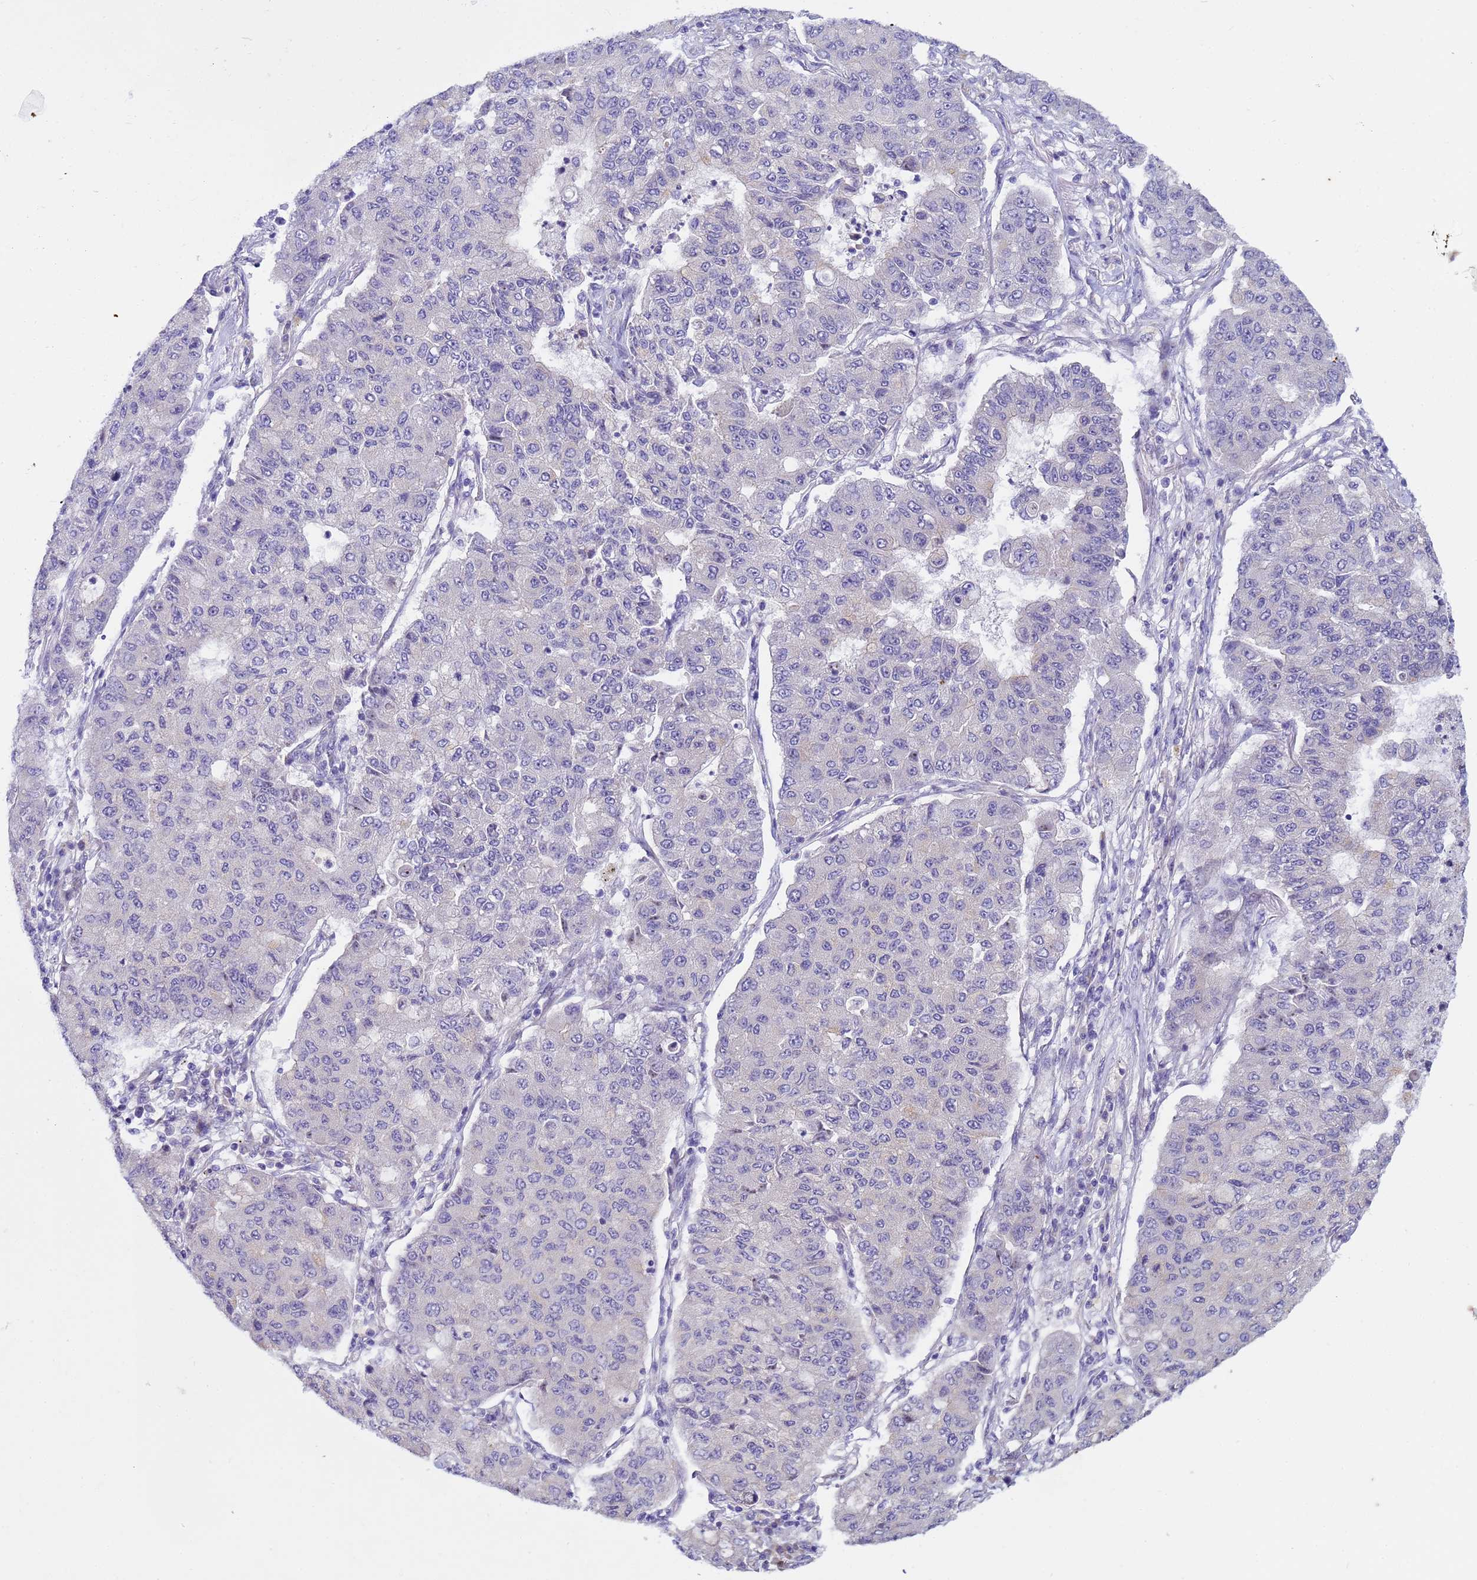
{"staining": {"intensity": "negative", "quantity": "none", "location": "none"}, "tissue": "lung cancer", "cell_type": "Tumor cells", "image_type": "cancer", "snomed": [{"axis": "morphology", "description": "Squamous cell carcinoma, NOS"}, {"axis": "topography", "description": "Lung"}], "caption": "Tumor cells are negative for brown protein staining in lung squamous cell carcinoma.", "gene": "IGSF11", "patient": {"sex": "male", "age": 74}}